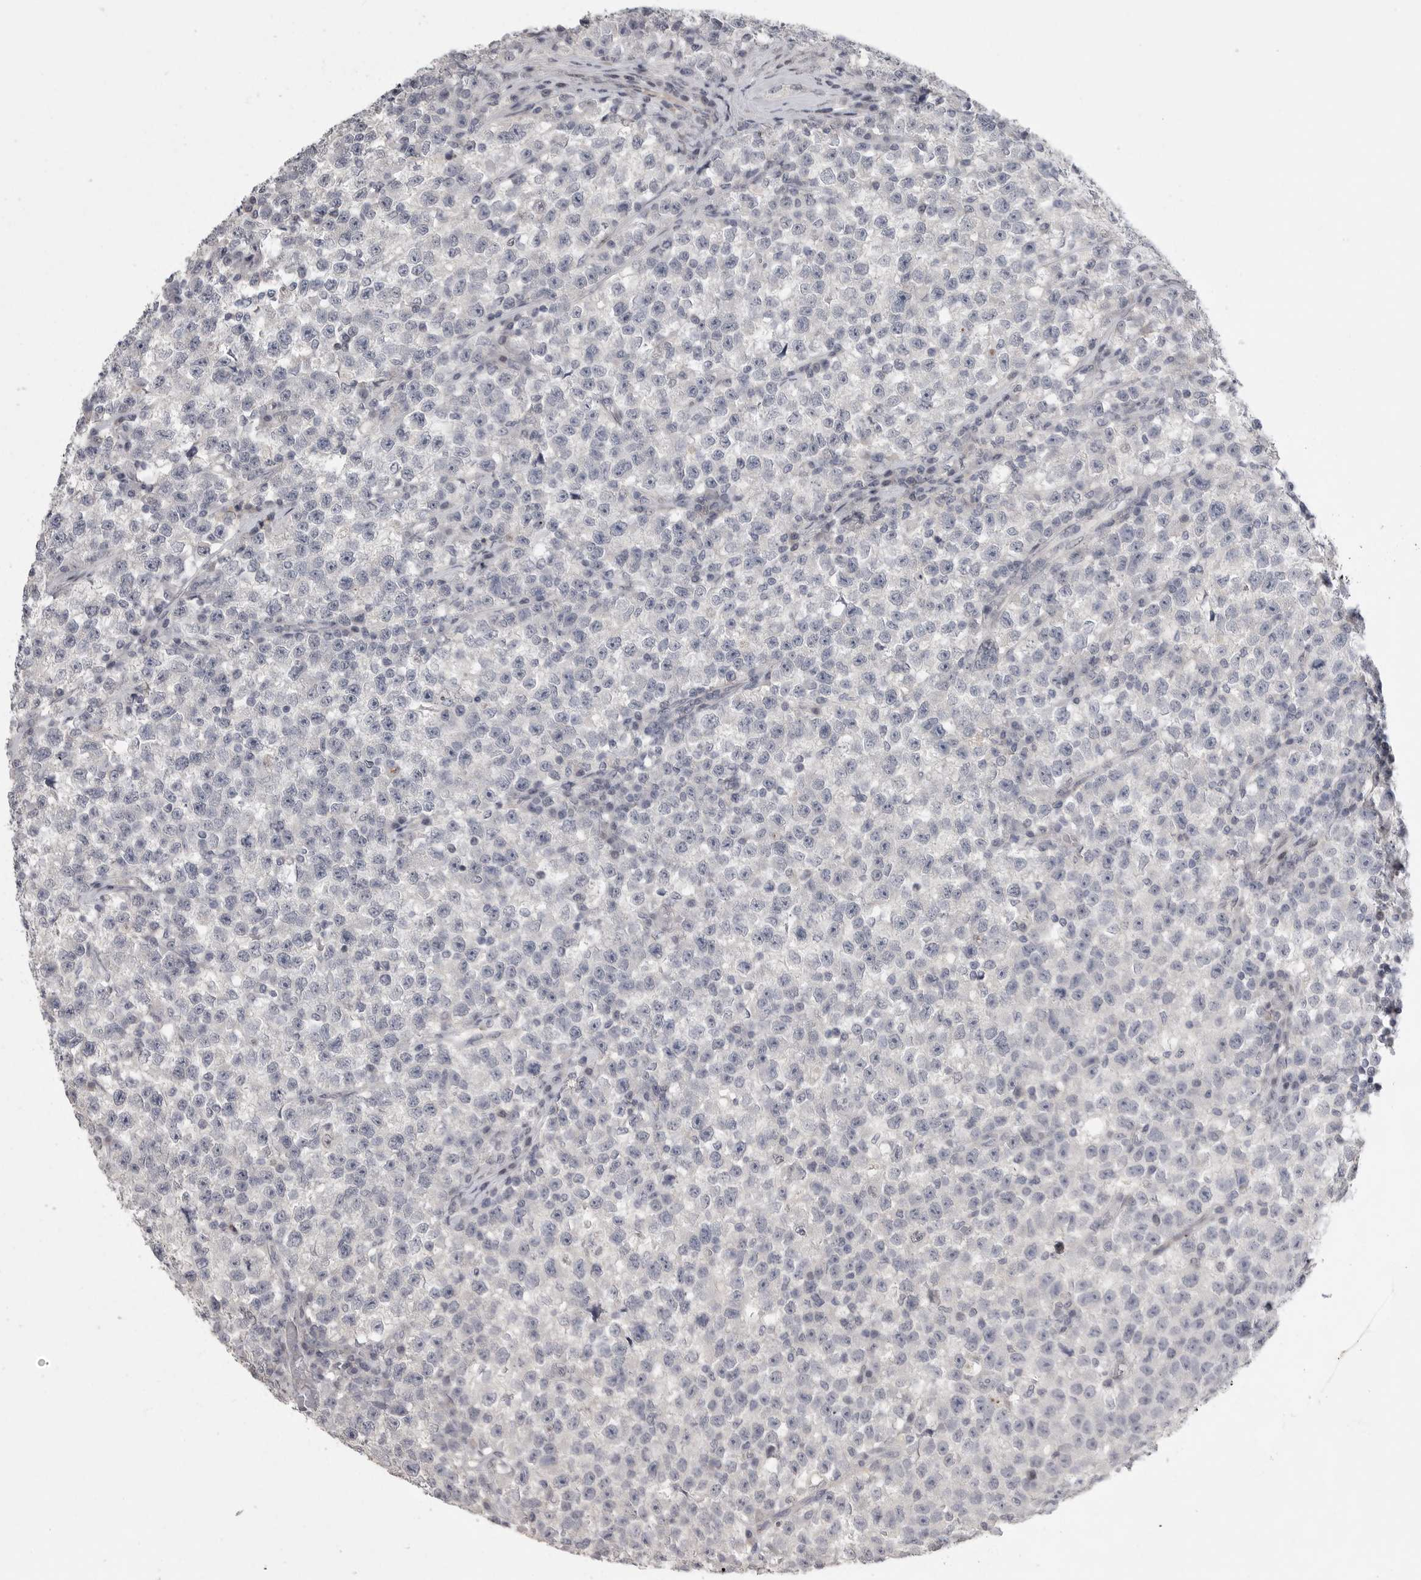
{"staining": {"intensity": "negative", "quantity": "none", "location": "none"}, "tissue": "testis cancer", "cell_type": "Tumor cells", "image_type": "cancer", "snomed": [{"axis": "morphology", "description": "Seminoma, NOS"}, {"axis": "topography", "description": "Testis"}], "caption": "The micrograph displays no staining of tumor cells in testis cancer (seminoma).", "gene": "FBXO43", "patient": {"sex": "male", "age": 22}}